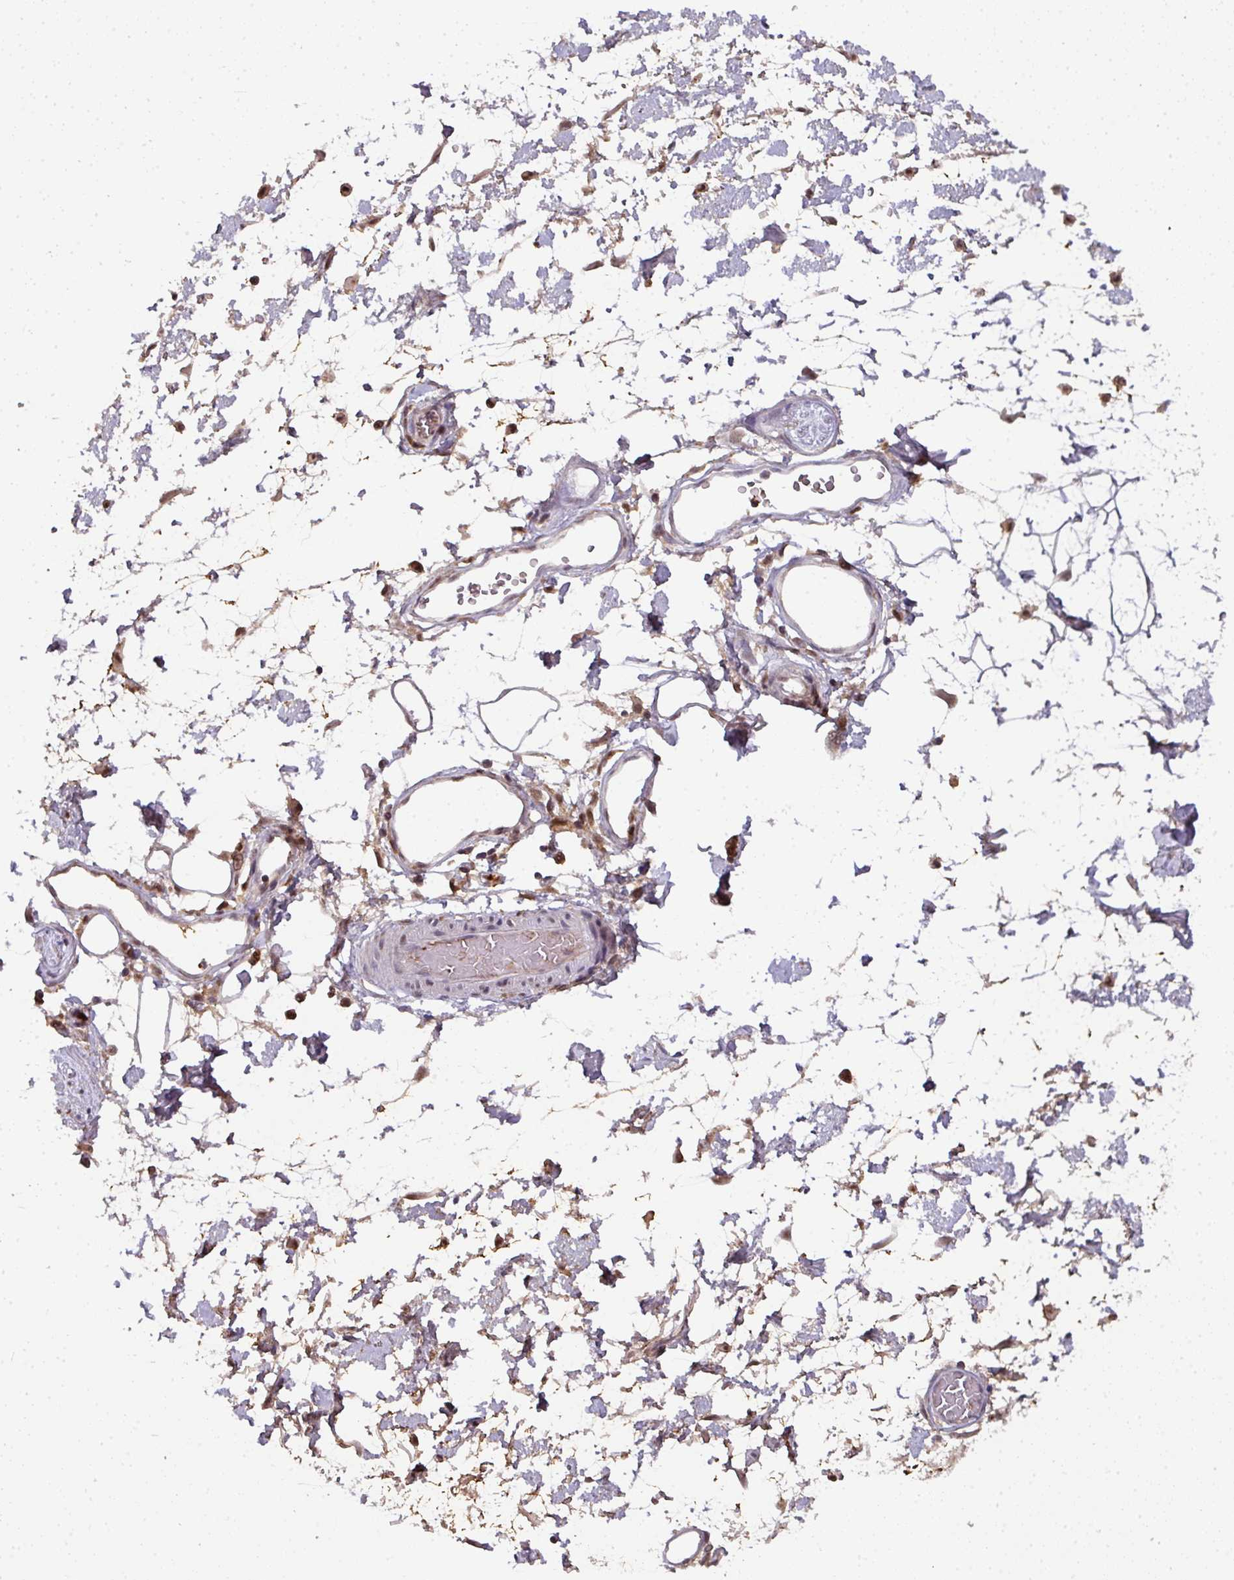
{"staining": {"intensity": "negative", "quantity": "none", "location": "none"}, "tissue": "adipose tissue", "cell_type": "Adipocytes", "image_type": "normal", "snomed": [{"axis": "morphology", "description": "Normal tissue, NOS"}, {"axis": "topography", "description": "Vulva"}, {"axis": "topography", "description": "Peripheral nerve tissue"}], "caption": "The IHC image has no significant positivity in adipocytes of adipose tissue.", "gene": "RANBP9", "patient": {"sex": "female", "age": 68}}